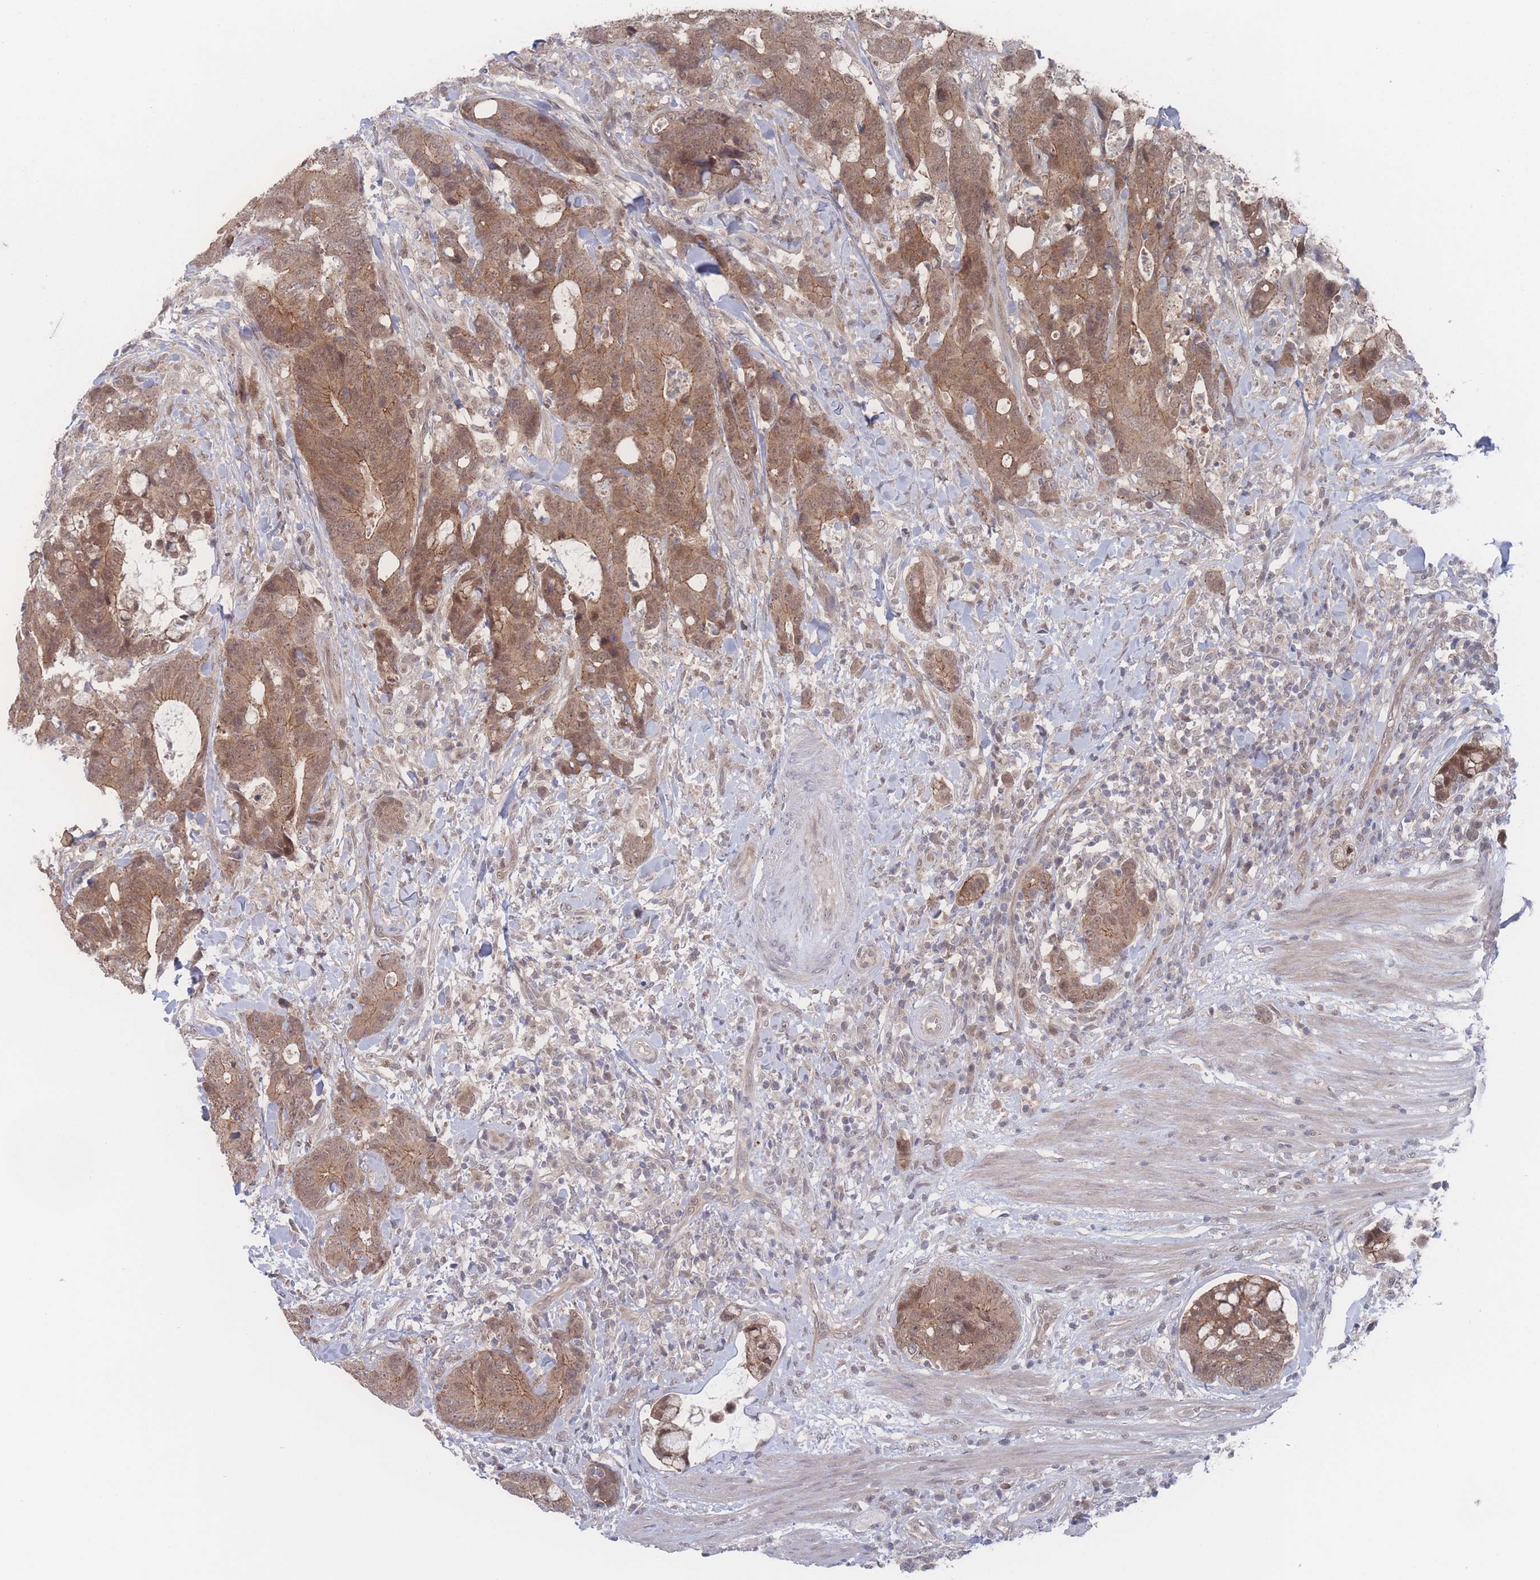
{"staining": {"intensity": "moderate", "quantity": ">75%", "location": "cytoplasmic/membranous,nuclear"}, "tissue": "colorectal cancer", "cell_type": "Tumor cells", "image_type": "cancer", "snomed": [{"axis": "morphology", "description": "Adenocarcinoma, NOS"}, {"axis": "topography", "description": "Colon"}], "caption": "Immunohistochemistry (IHC) photomicrograph of colorectal cancer stained for a protein (brown), which demonstrates medium levels of moderate cytoplasmic/membranous and nuclear expression in about >75% of tumor cells.", "gene": "NBEAL1", "patient": {"sex": "female", "age": 82}}